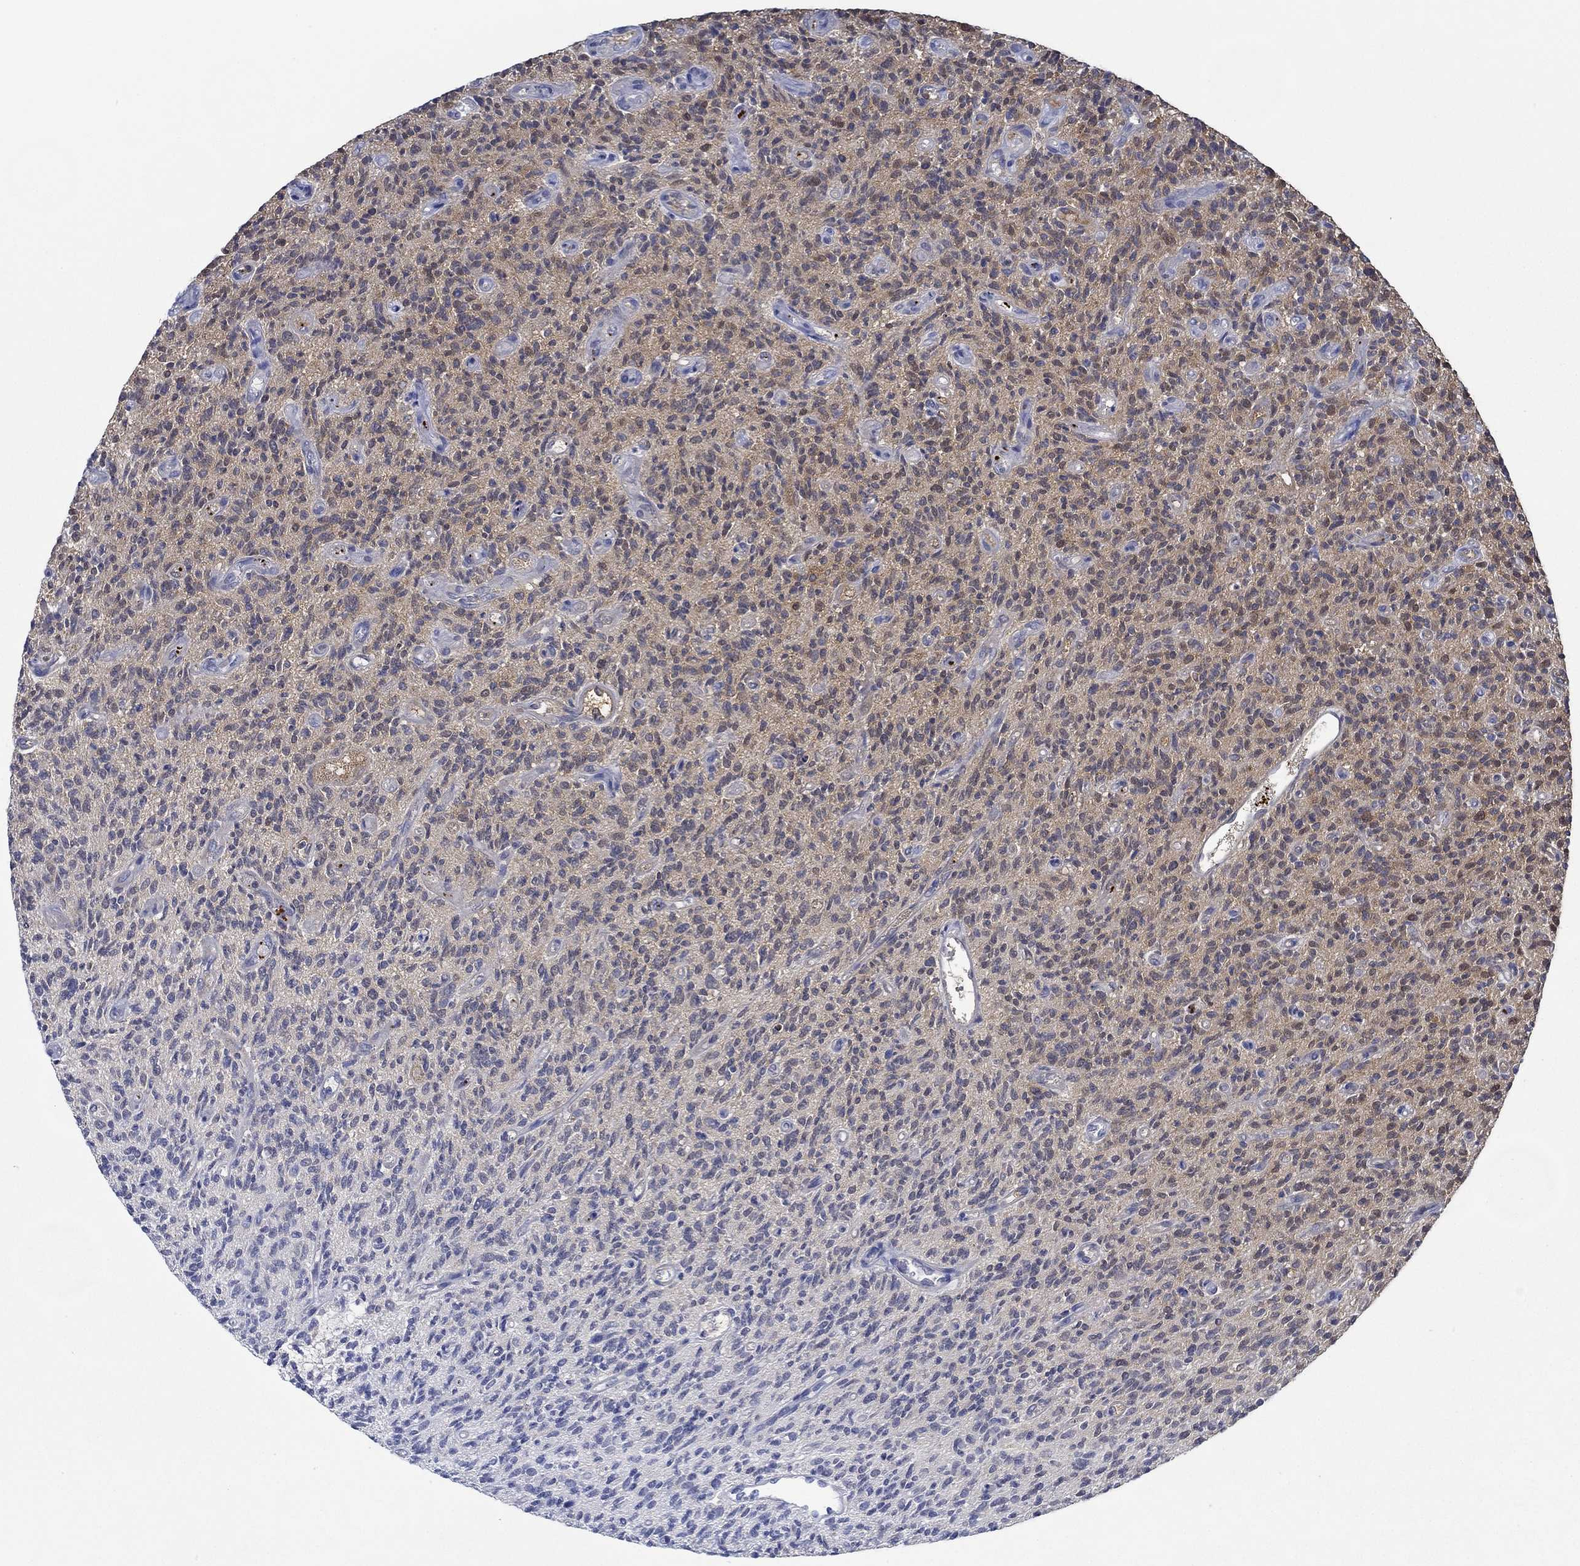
{"staining": {"intensity": "negative", "quantity": "none", "location": "none"}, "tissue": "glioma", "cell_type": "Tumor cells", "image_type": "cancer", "snomed": [{"axis": "morphology", "description": "Glioma, malignant, High grade"}, {"axis": "topography", "description": "Brain"}], "caption": "IHC of glioma displays no staining in tumor cells.", "gene": "SLC27A3", "patient": {"sex": "male", "age": 64}}